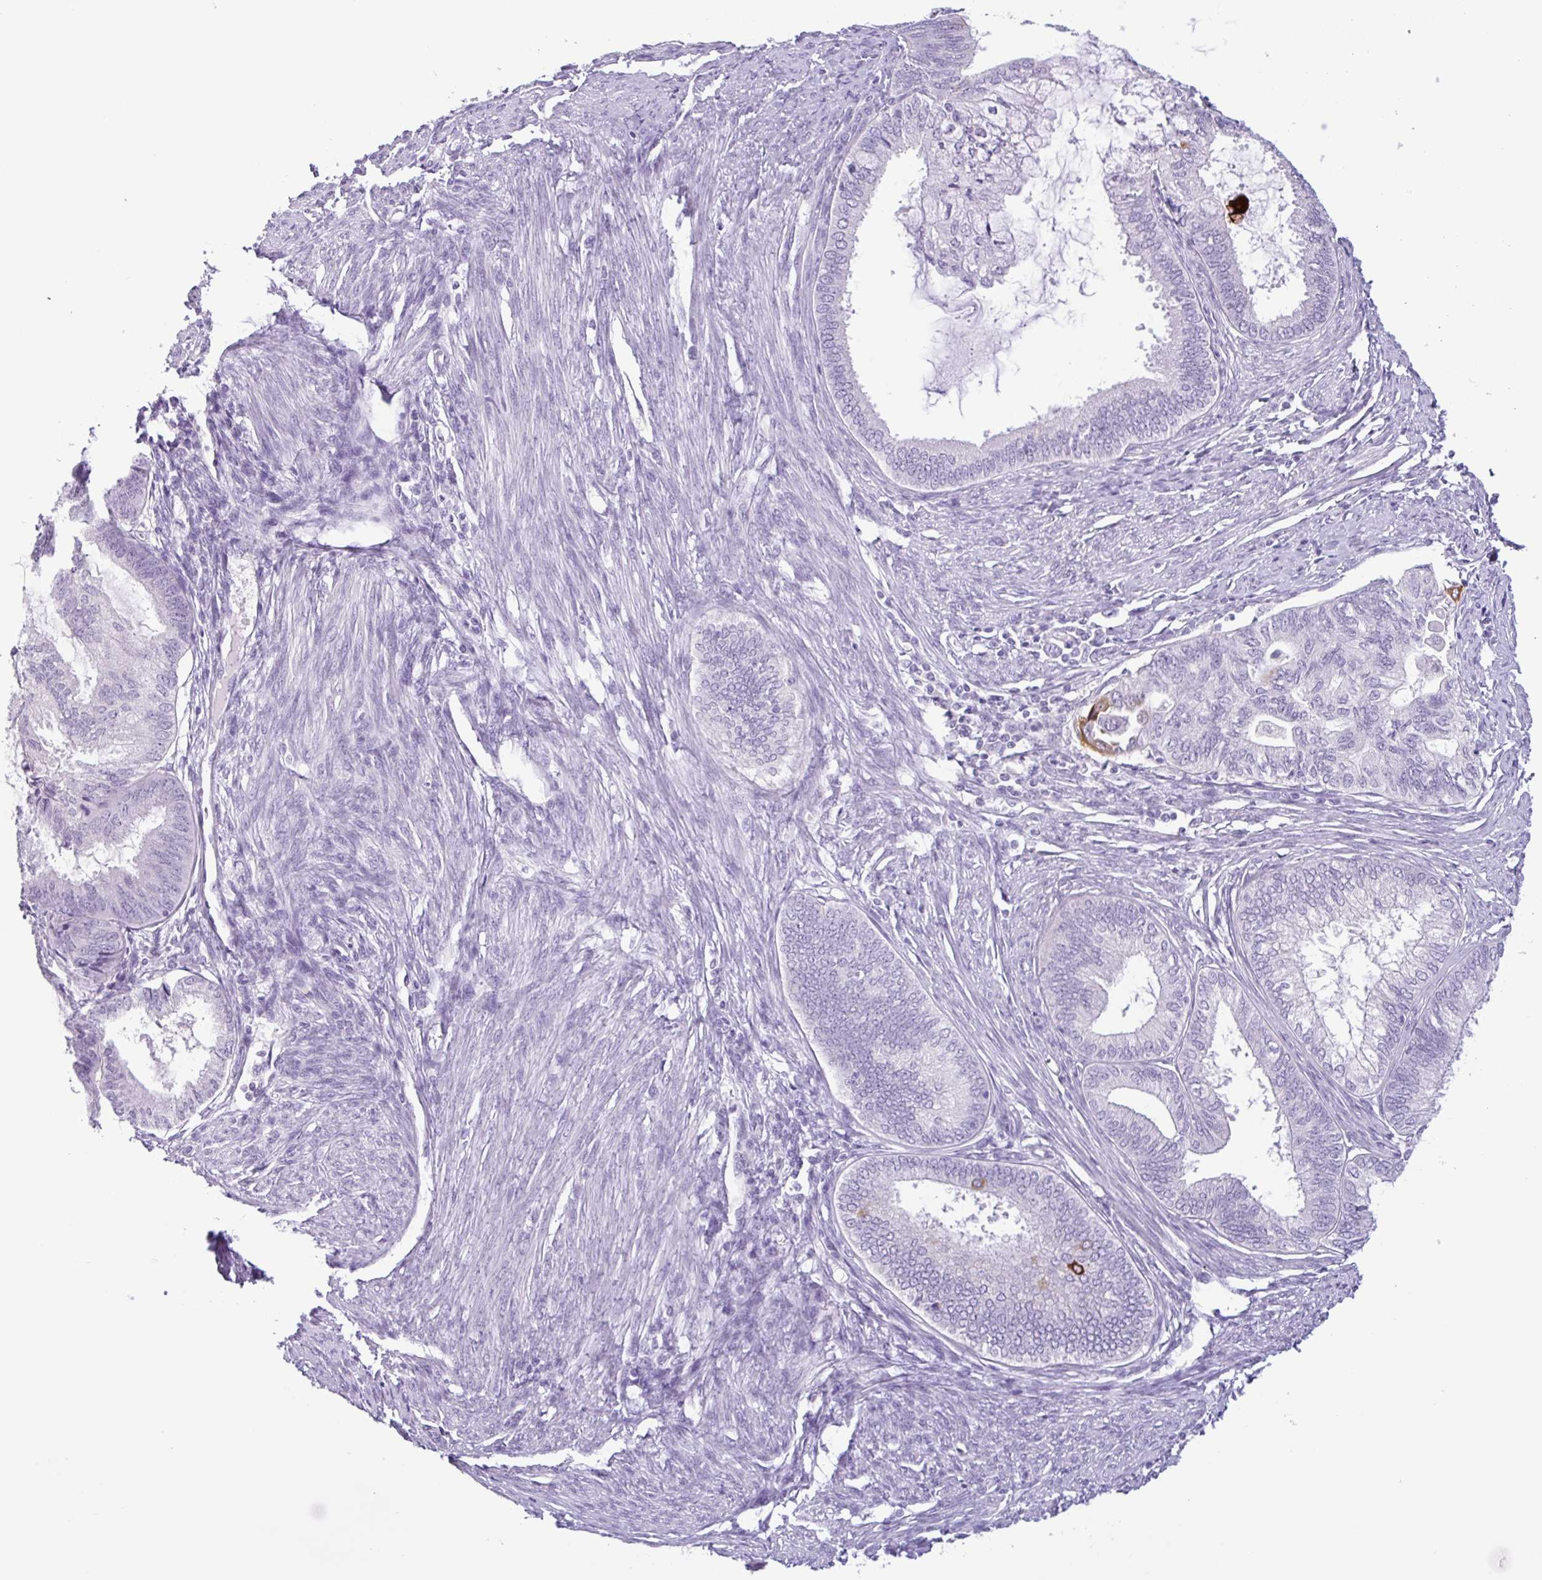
{"staining": {"intensity": "moderate", "quantity": "<25%", "location": "cytoplasmic/membranous"}, "tissue": "endometrial cancer", "cell_type": "Tumor cells", "image_type": "cancer", "snomed": [{"axis": "morphology", "description": "Adenocarcinoma, NOS"}, {"axis": "topography", "description": "Endometrium"}], "caption": "Immunohistochemical staining of endometrial cancer shows low levels of moderate cytoplasmic/membranous positivity in approximately <25% of tumor cells.", "gene": "CTSE", "patient": {"sex": "female", "age": 86}}